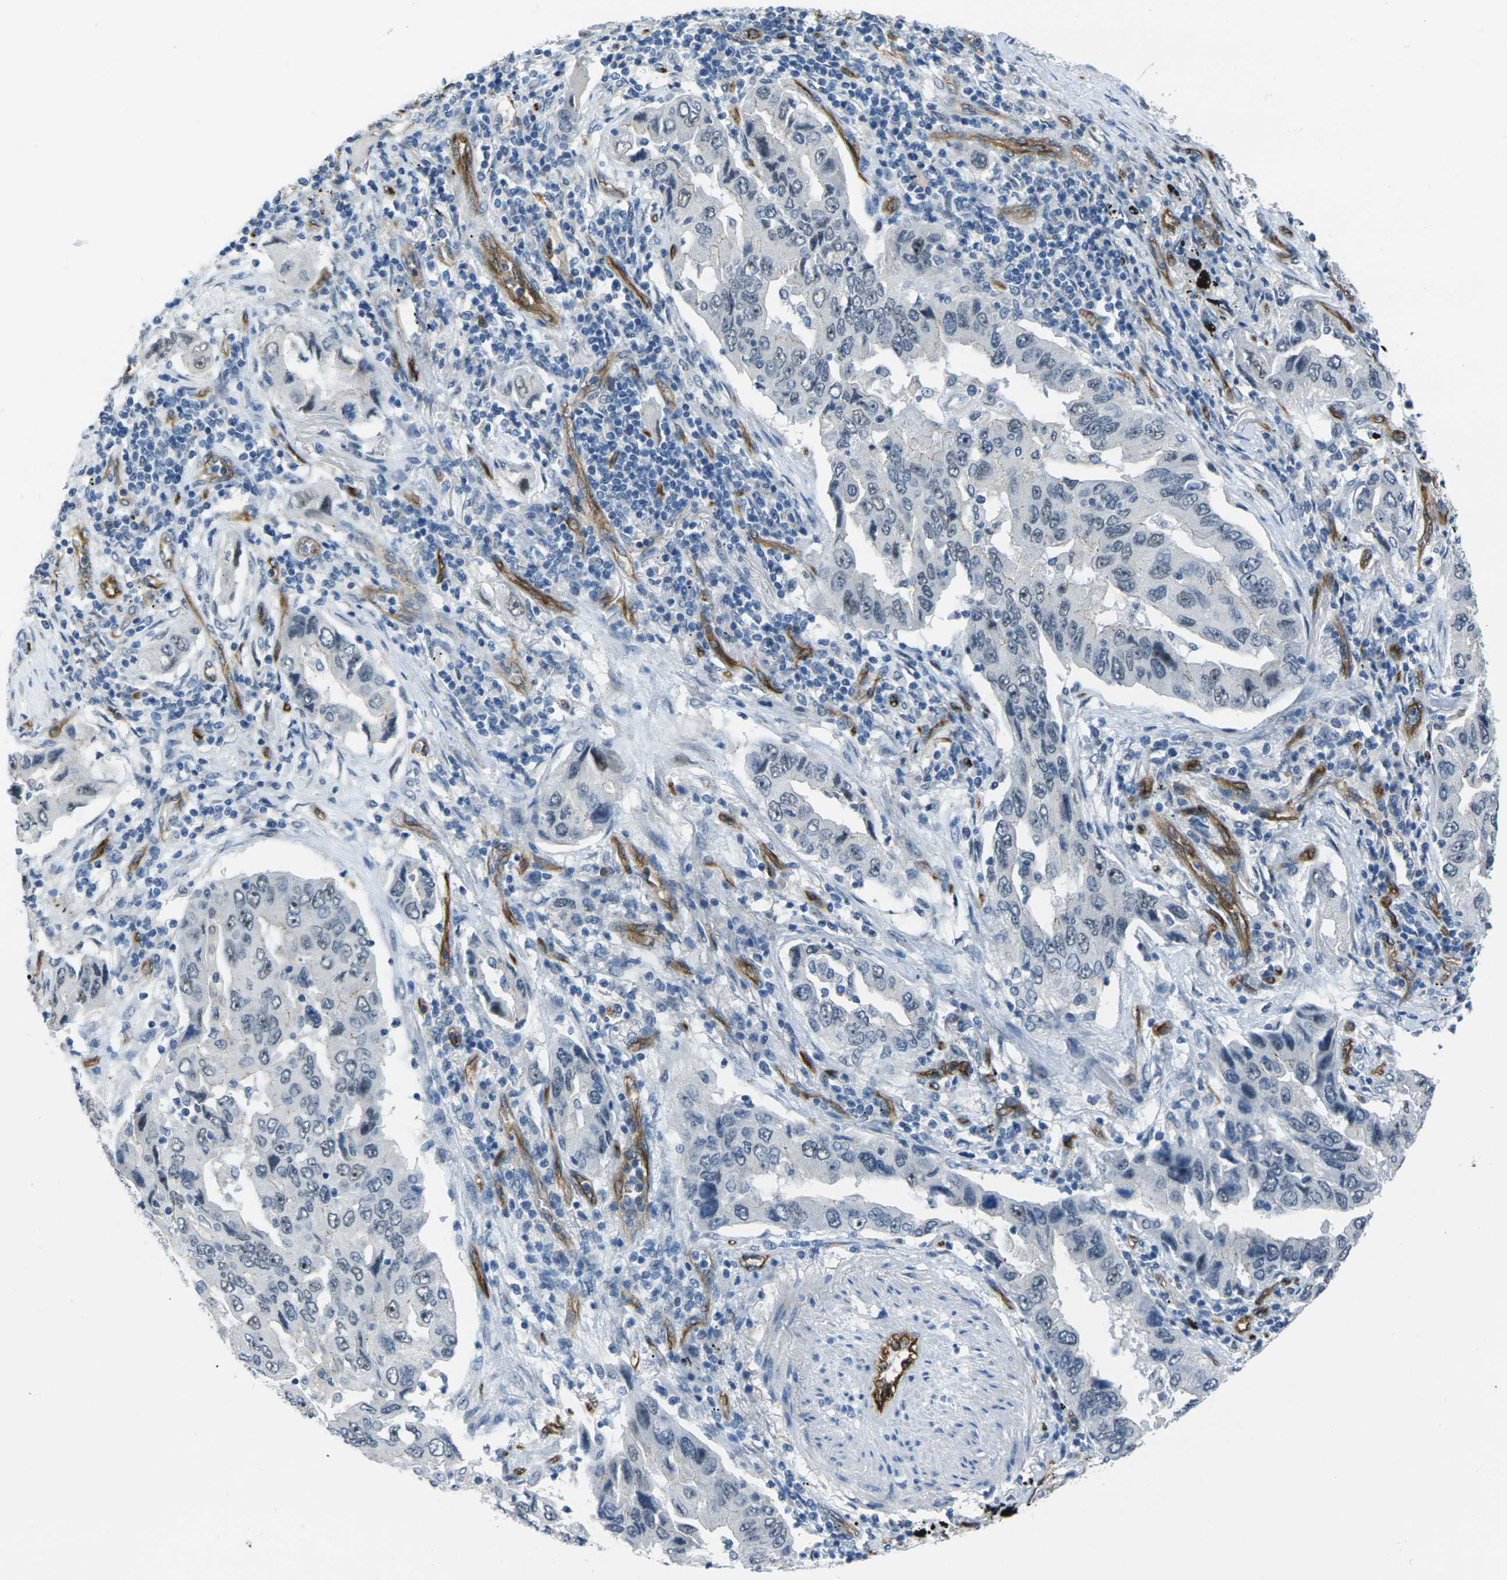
{"staining": {"intensity": "negative", "quantity": "none", "location": "none"}, "tissue": "lung cancer", "cell_type": "Tumor cells", "image_type": "cancer", "snomed": [{"axis": "morphology", "description": "Adenocarcinoma, NOS"}, {"axis": "topography", "description": "Lung"}], "caption": "IHC of lung cancer (adenocarcinoma) displays no positivity in tumor cells.", "gene": "HSPA12B", "patient": {"sex": "female", "age": 65}}